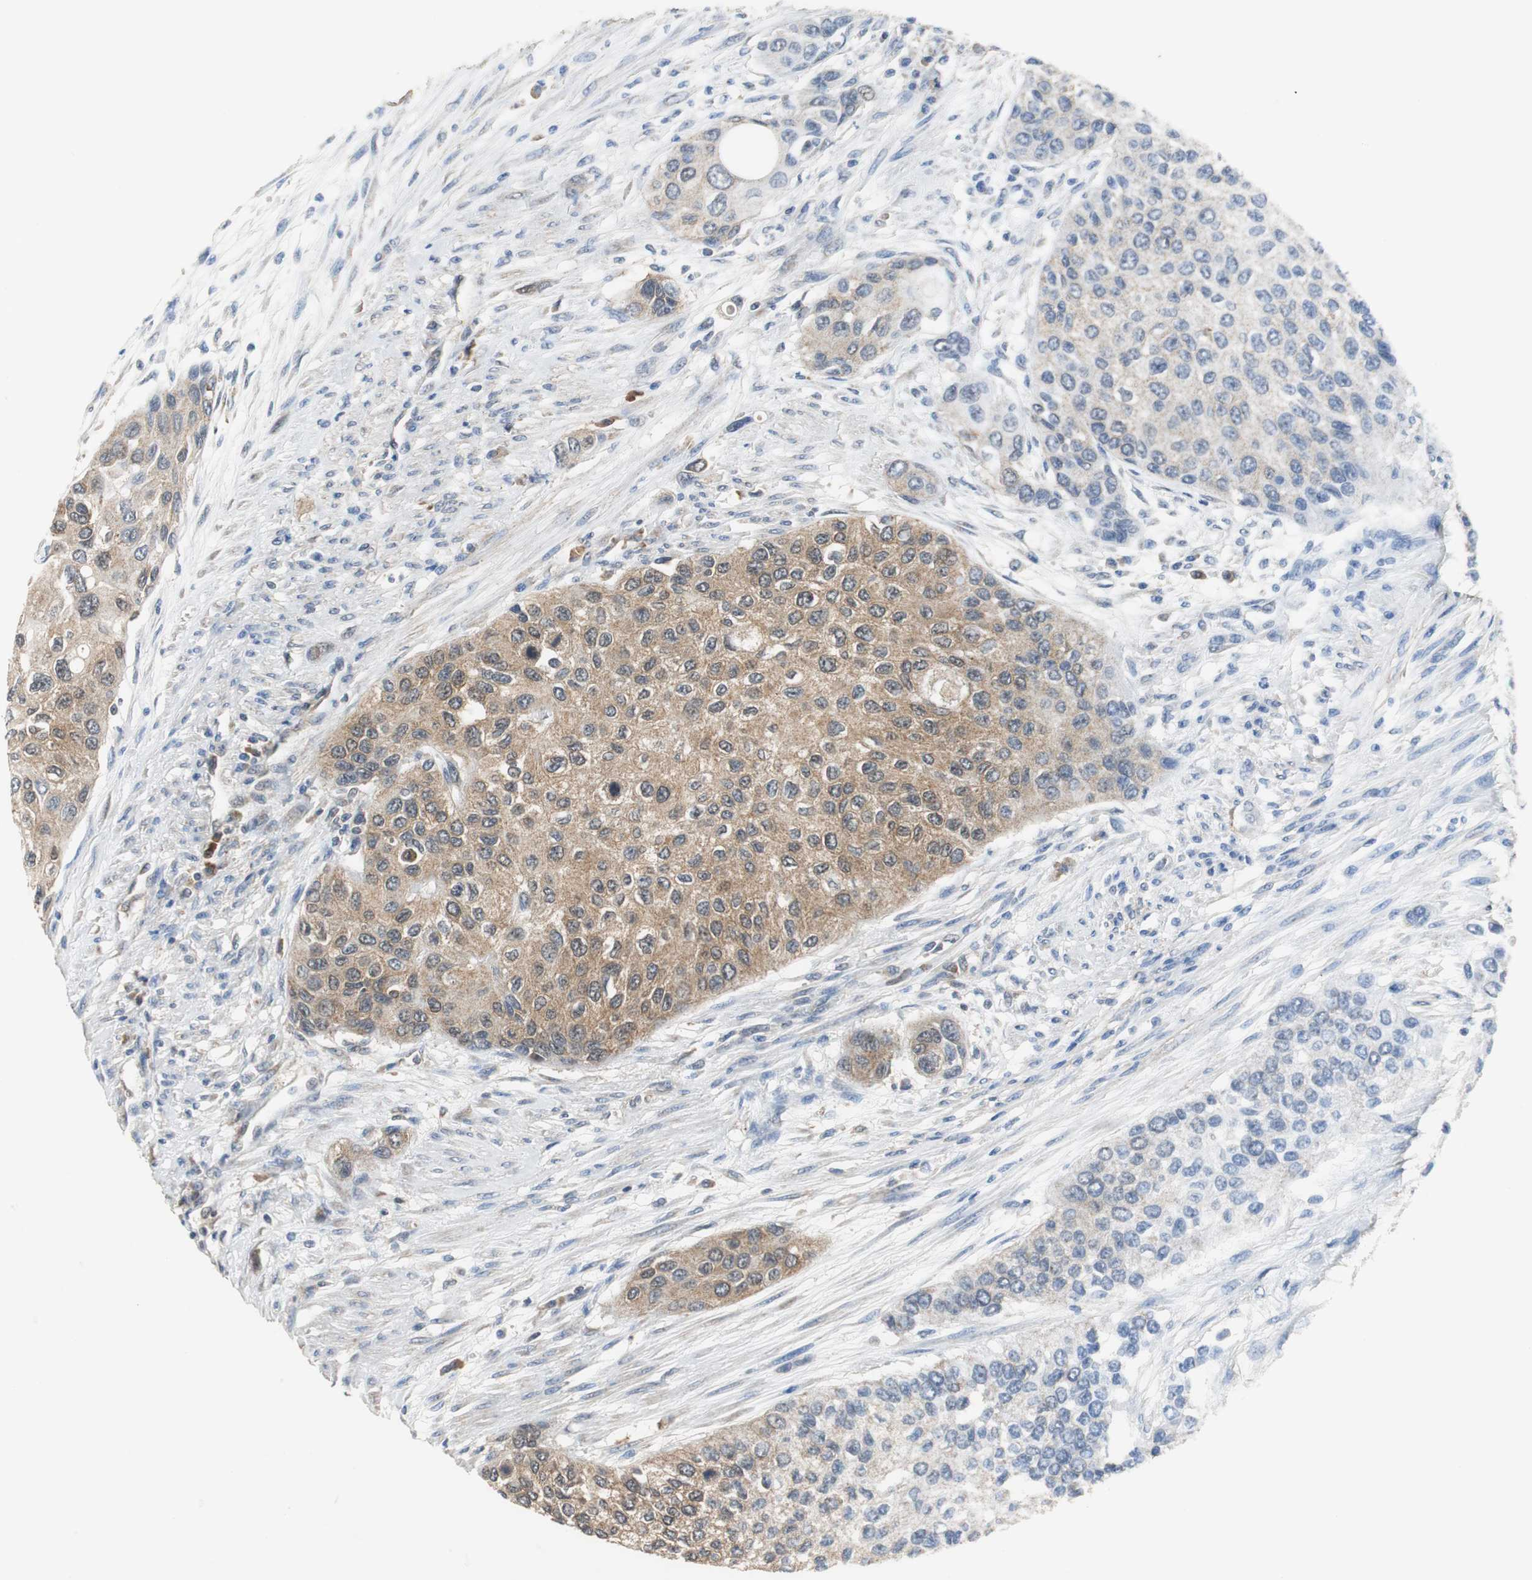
{"staining": {"intensity": "moderate", "quantity": "25%-75%", "location": "cytoplasmic/membranous"}, "tissue": "urothelial cancer", "cell_type": "Tumor cells", "image_type": "cancer", "snomed": [{"axis": "morphology", "description": "Urothelial carcinoma, High grade"}, {"axis": "topography", "description": "Urinary bladder"}], "caption": "Protein staining by IHC demonstrates moderate cytoplasmic/membranous staining in about 25%-75% of tumor cells in urothelial carcinoma (high-grade).", "gene": "VBP1", "patient": {"sex": "female", "age": 56}}